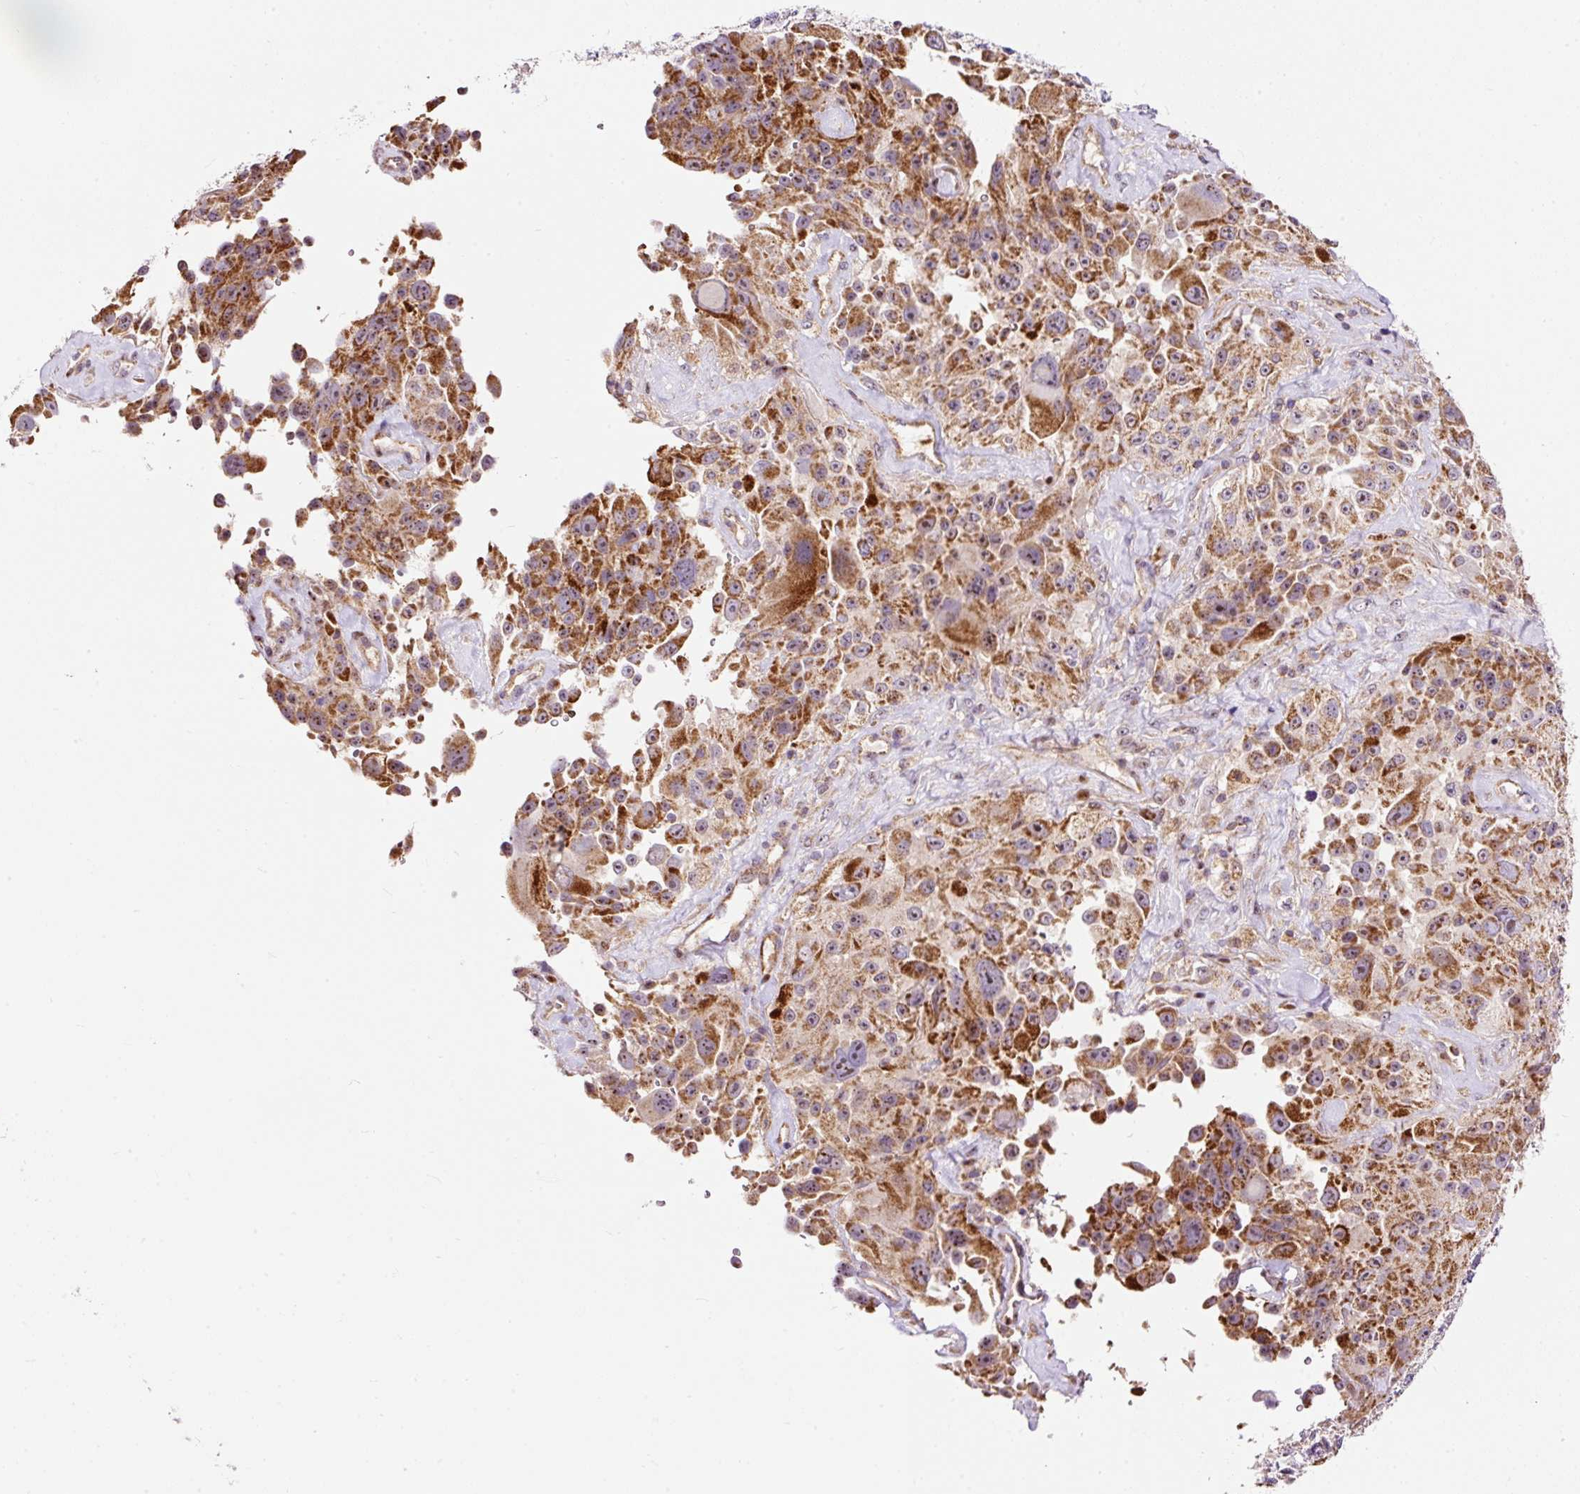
{"staining": {"intensity": "moderate", "quantity": ">75%", "location": "cytoplasmic/membranous"}, "tissue": "melanoma", "cell_type": "Tumor cells", "image_type": "cancer", "snomed": [{"axis": "morphology", "description": "Malignant melanoma, Metastatic site"}, {"axis": "topography", "description": "Lymph node"}], "caption": "Immunohistochemical staining of human melanoma shows medium levels of moderate cytoplasmic/membranous protein positivity in about >75% of tumor cells.", "gene": "BOLA3", "patient": {"sex": "male", "age": 62}}